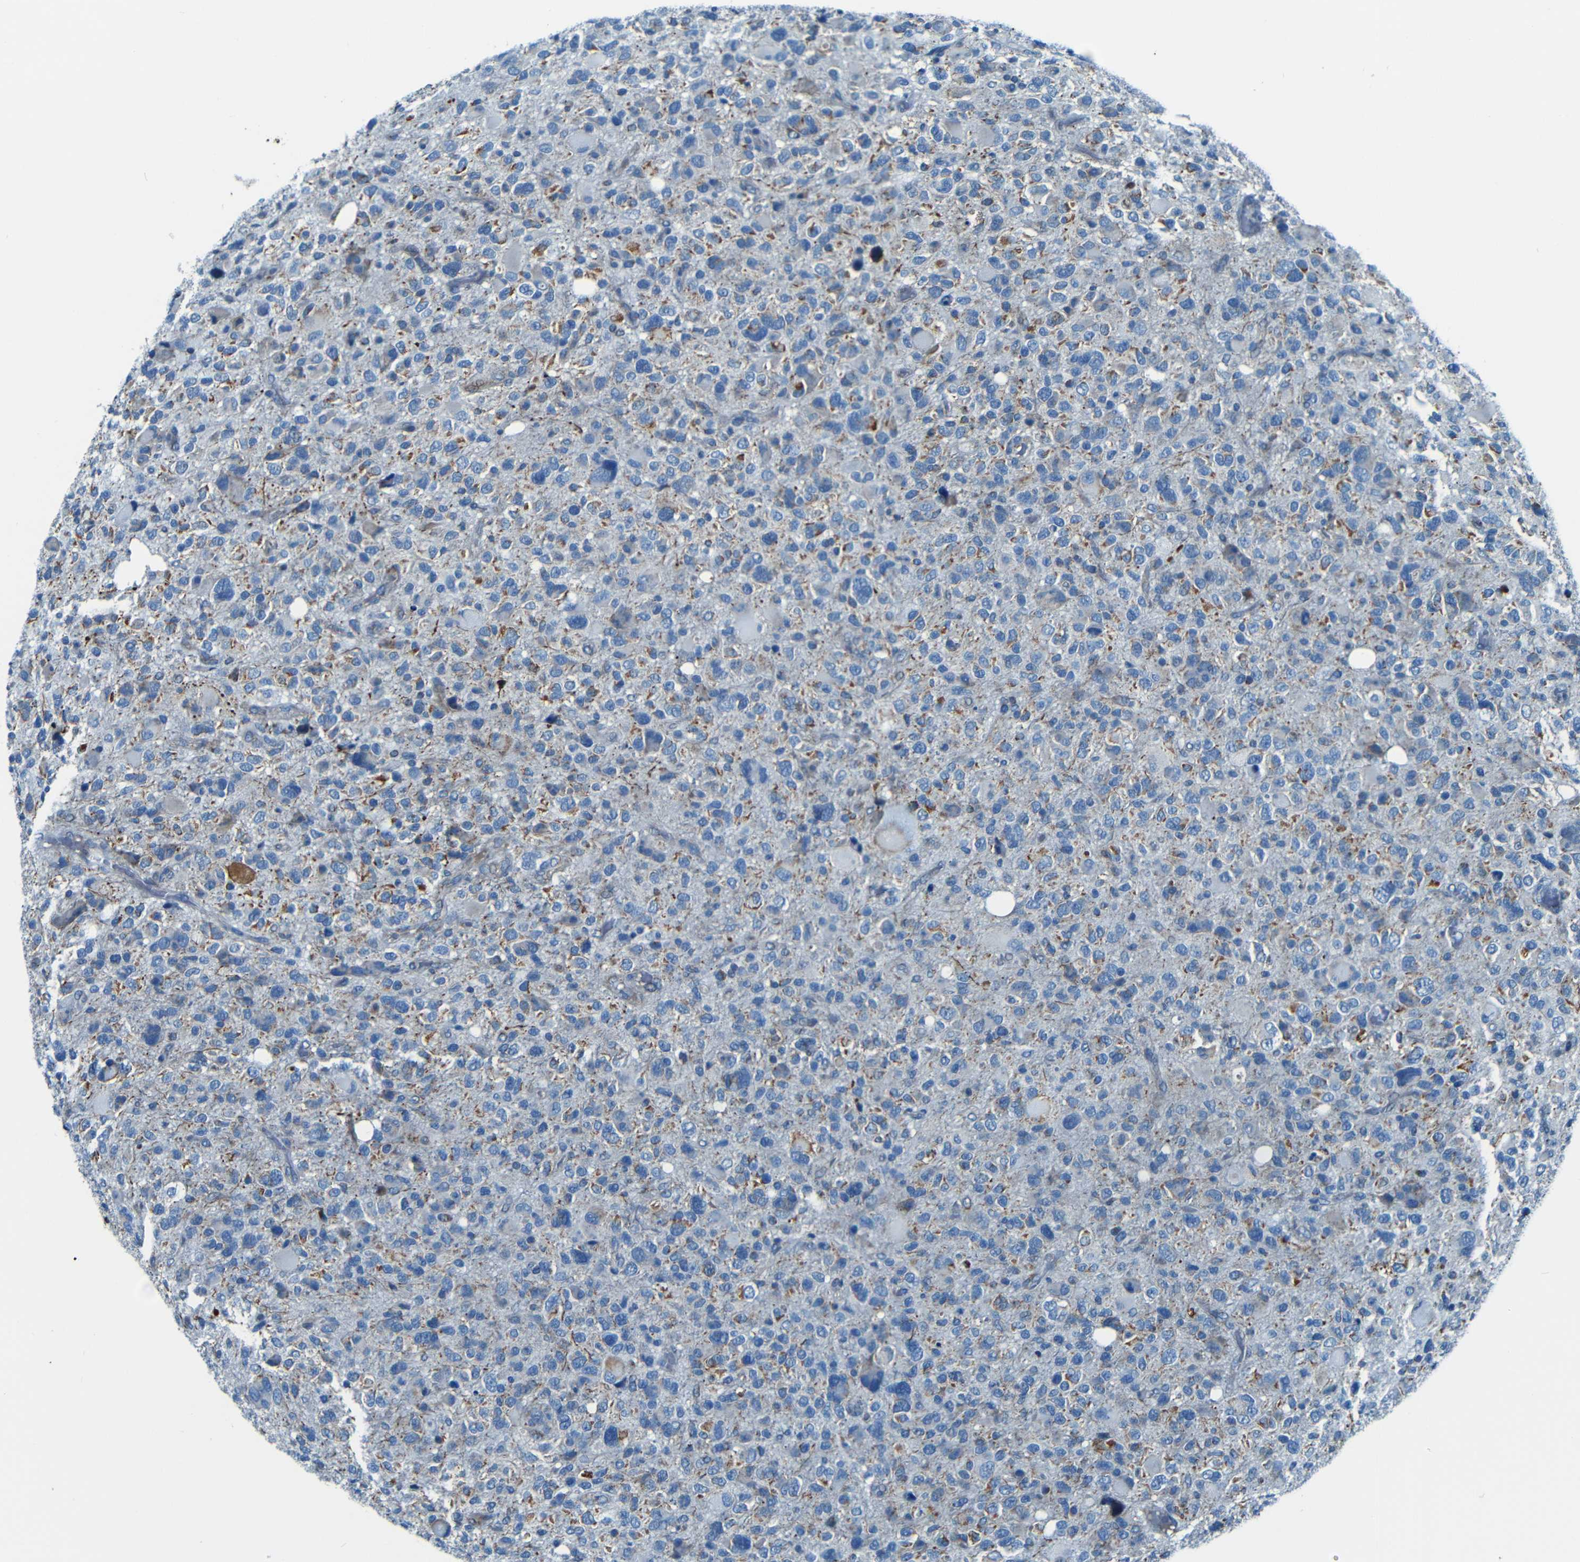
{"staining": {"intensity": "moderate", "quantity": "<25%", "location": "cytoplasmic/membranous"}, "tissue": "glioma", "cell_type": "Tumor cells", "image_type": "cancer", "snomed": [{"axis": "morphology", "description": "Glioma, malignant, High grade"}, {"axis": "topography", "description": "Brain"}], "caption": "Human malignant glioma (high-grade) stained with a protein marker reveals moderate staining in tumor cells.", "gene": "WSCD2", "patient": {"sex": "male", "age": 48}}